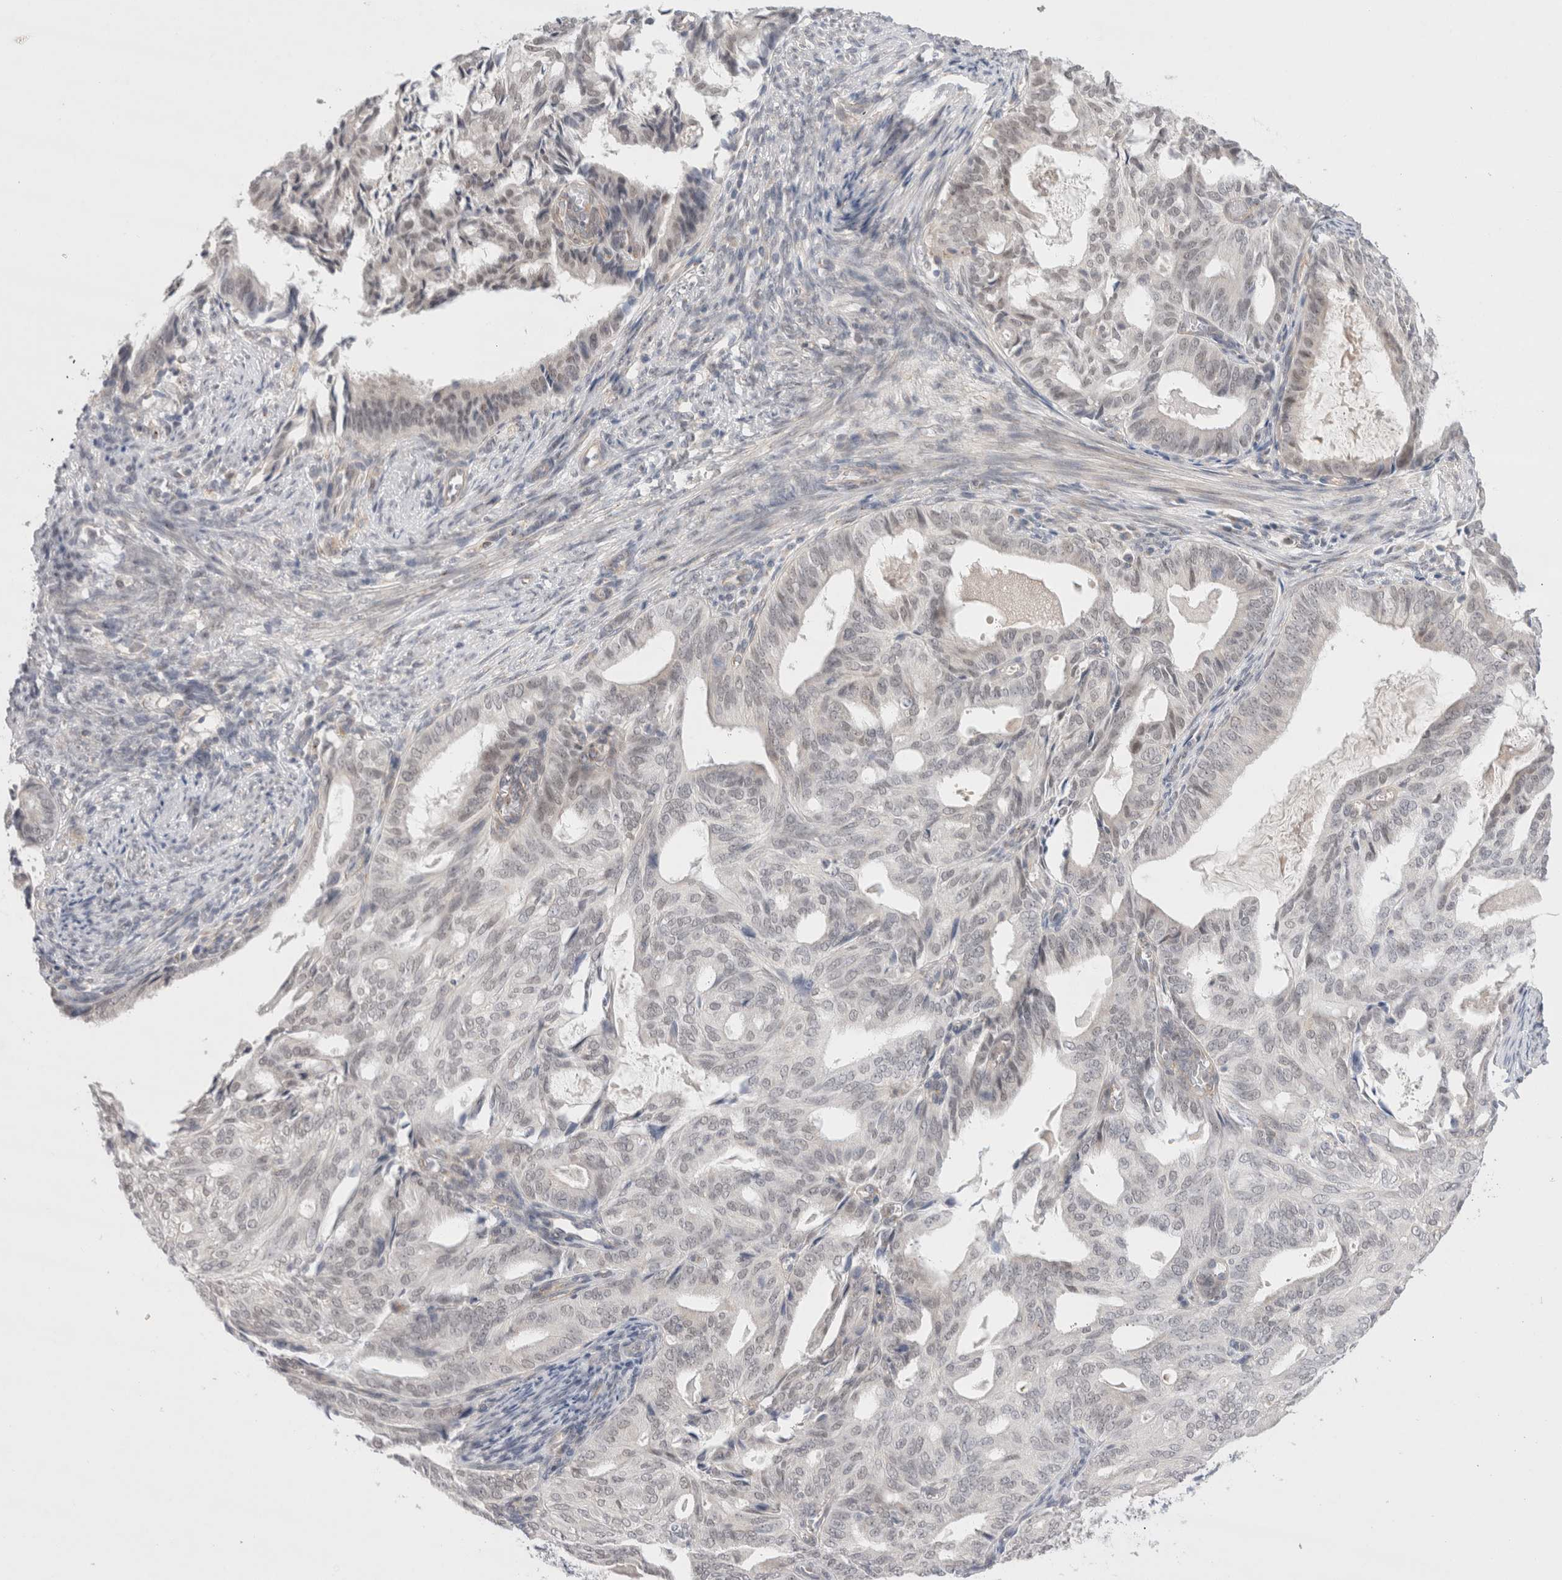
{"staining": {"intensity": "weak", "quantity": "<25%", "location": "nuclear"}, "tissue": "endometrial cancer", "cell_type": "Tumor cells", "image_type": "cancer", "snomed": [{"axis": "morphology", "description": "Adenocarcinoma, NOS"}, {"axis": "topography", "description": "Endometrium"}], "caption": "IHC micrograph of neoplastic tissue: human endometrial cancer stained with DAB (3,3'-diaminobenzidine) exhibits no significant protein expression in tumor cells.", "gene": "BICD2", "patient": {"sex": "female", "age": 58}}